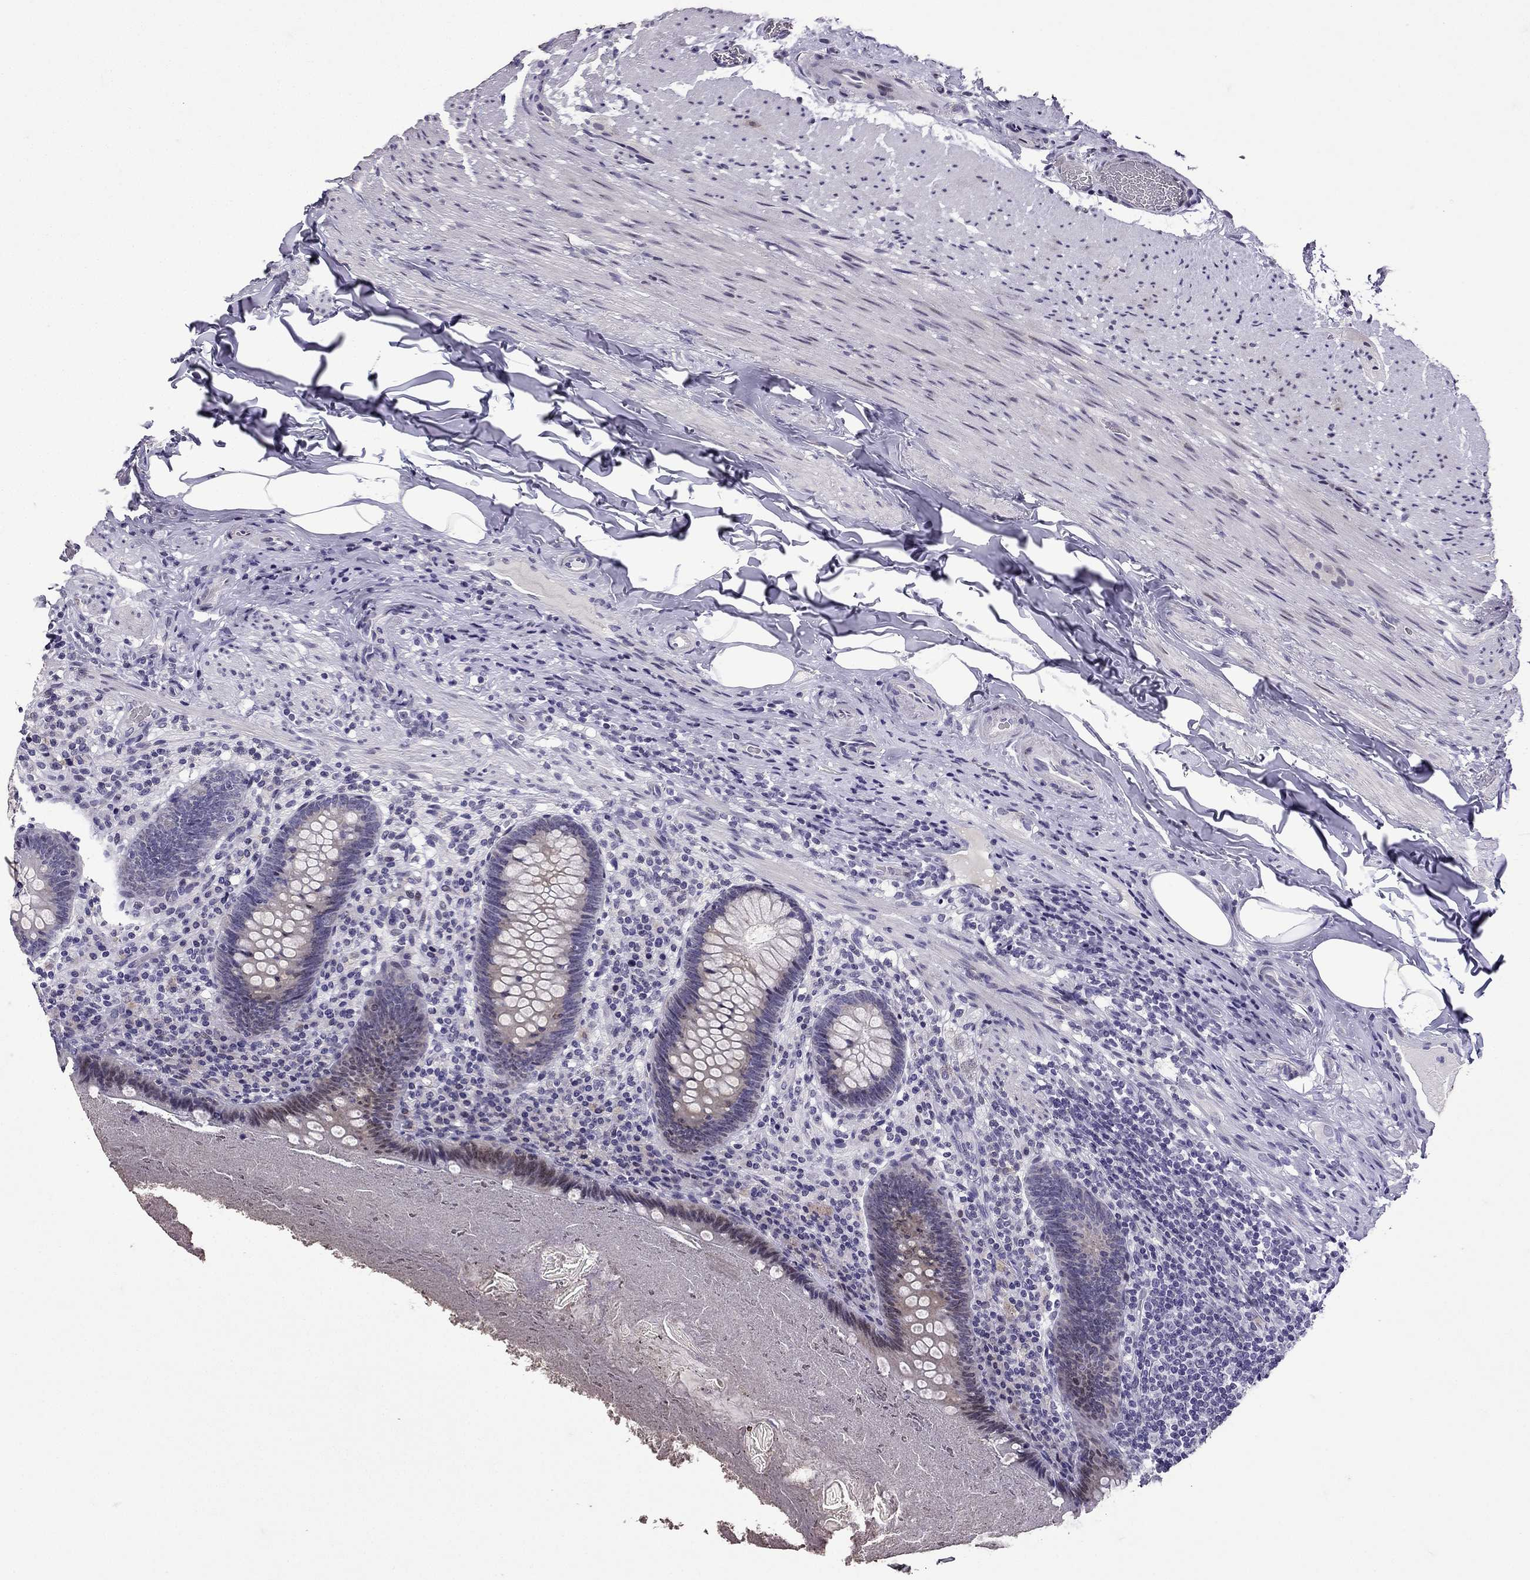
{"staining": {"intensity": "negative", "quantity": "none", "location": "none"}, "tissue": "appendix", "cell_type": "Glandular cells", "image_type": "normal", "snomed": [{"axis": "morphology", "description": "Normal tissue, NOS"}, {"axis": "topography", "description": "Appendix"}], "caption": "Immunohistochemistry of unremarkable human appendix demonstrates no staining in glandular cells.", "gene": "TTN", "patient": {"sex": "male", "age": 47}}